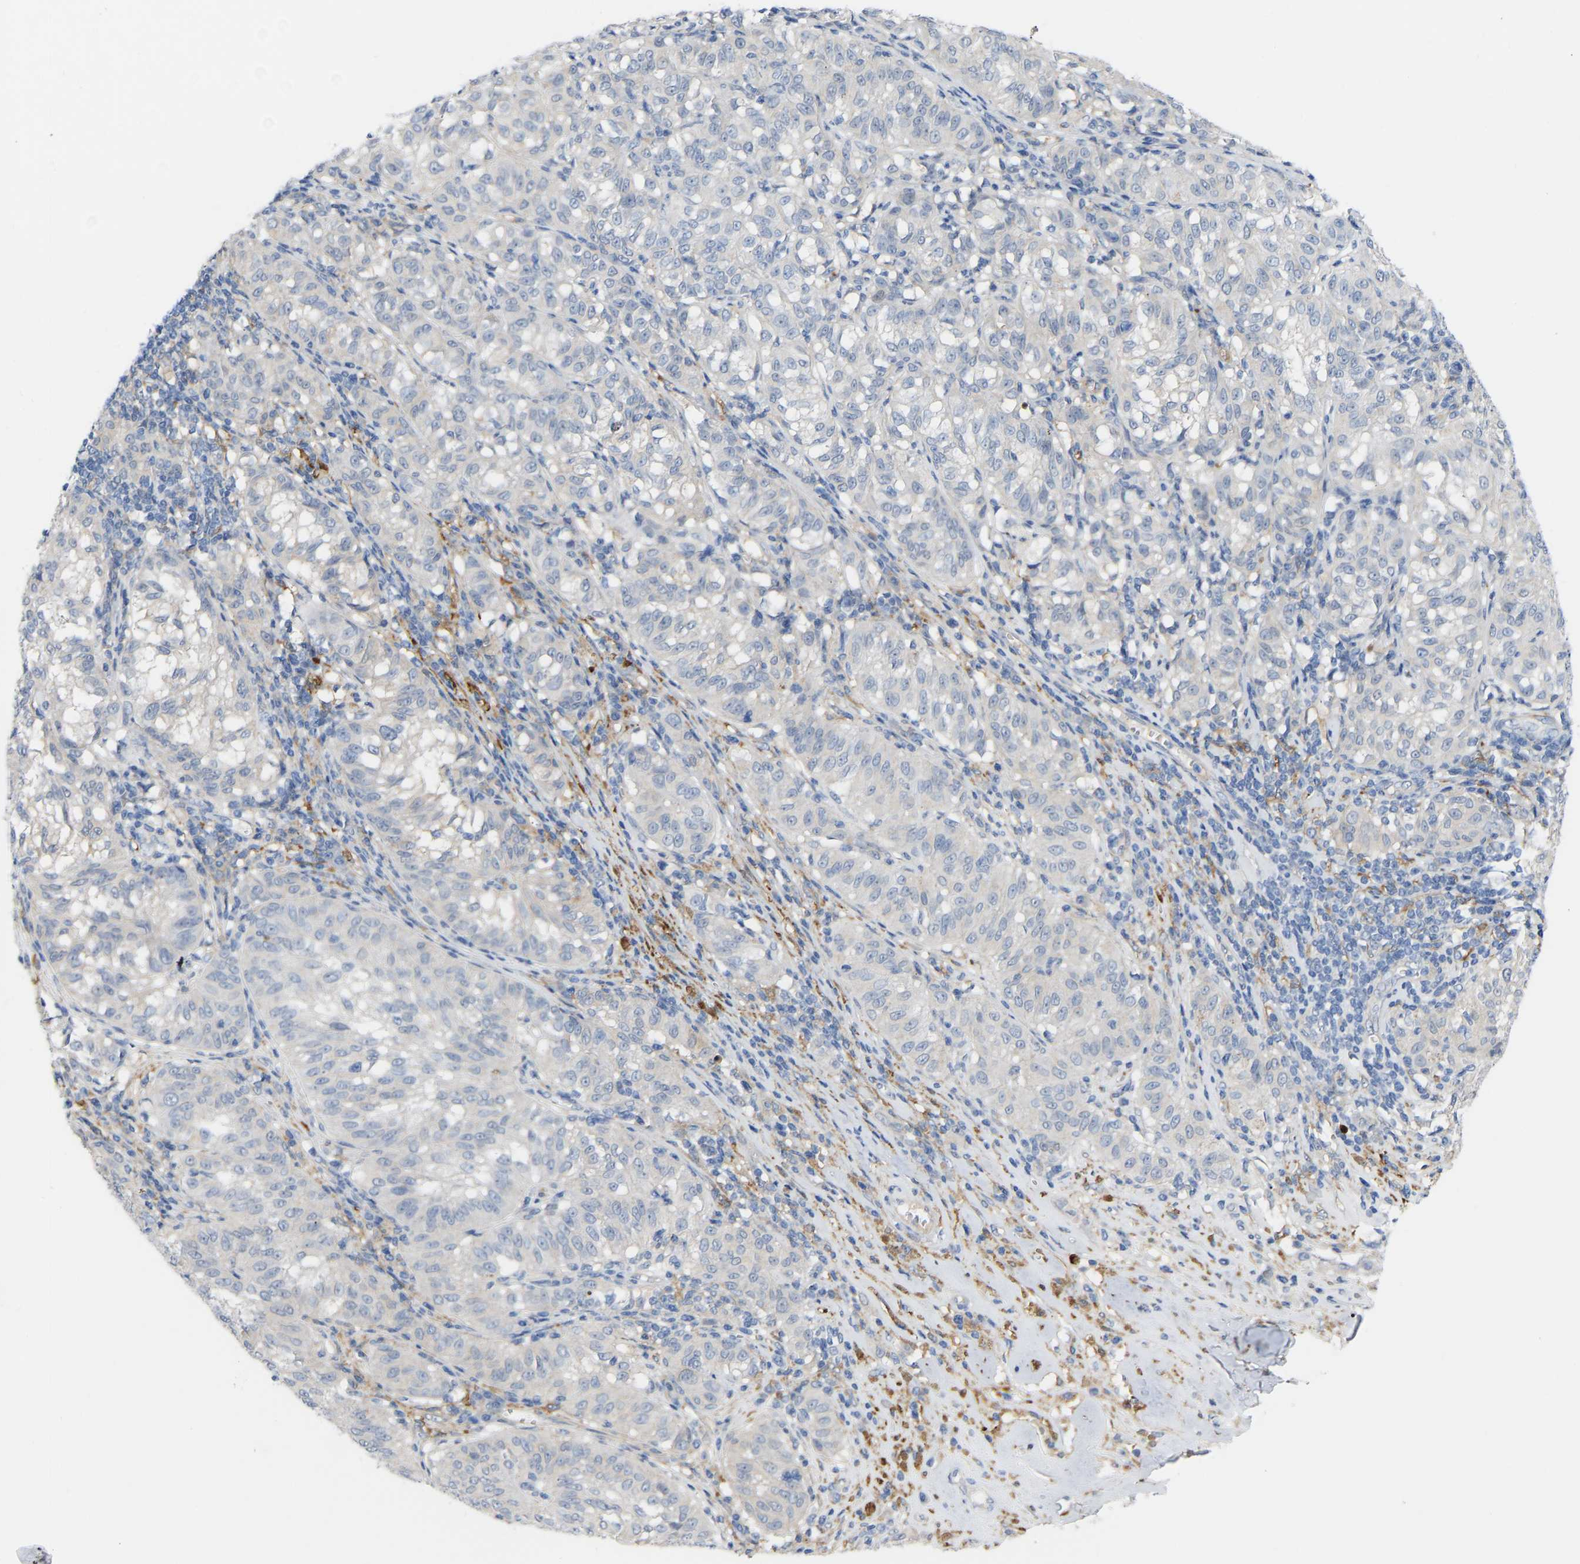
{"staining": {"intensity": "negative", "quantity": "none", "location": "none"}, "tissue": "melanoma", "cell_type": "Tumor cells", "image_type": "cancer", "snomed": [{"axis": "morphology", "description": "Malignant melanoma, NOS"}, {"axis": "topography", "description": "Skin"}], "caption": "This image is of melanoma stained with IHC to label a protein in brown with the nuclei are counter-stained blue. There is no positivity in tumor cells. (DAB (3,3'-diaminobenzidine) immunohistochemistry (IHC) visualized using brightfield microscopy, high magnification).", "gene": "ABTB2", "patient": {"sex": "female", "age": 72}}